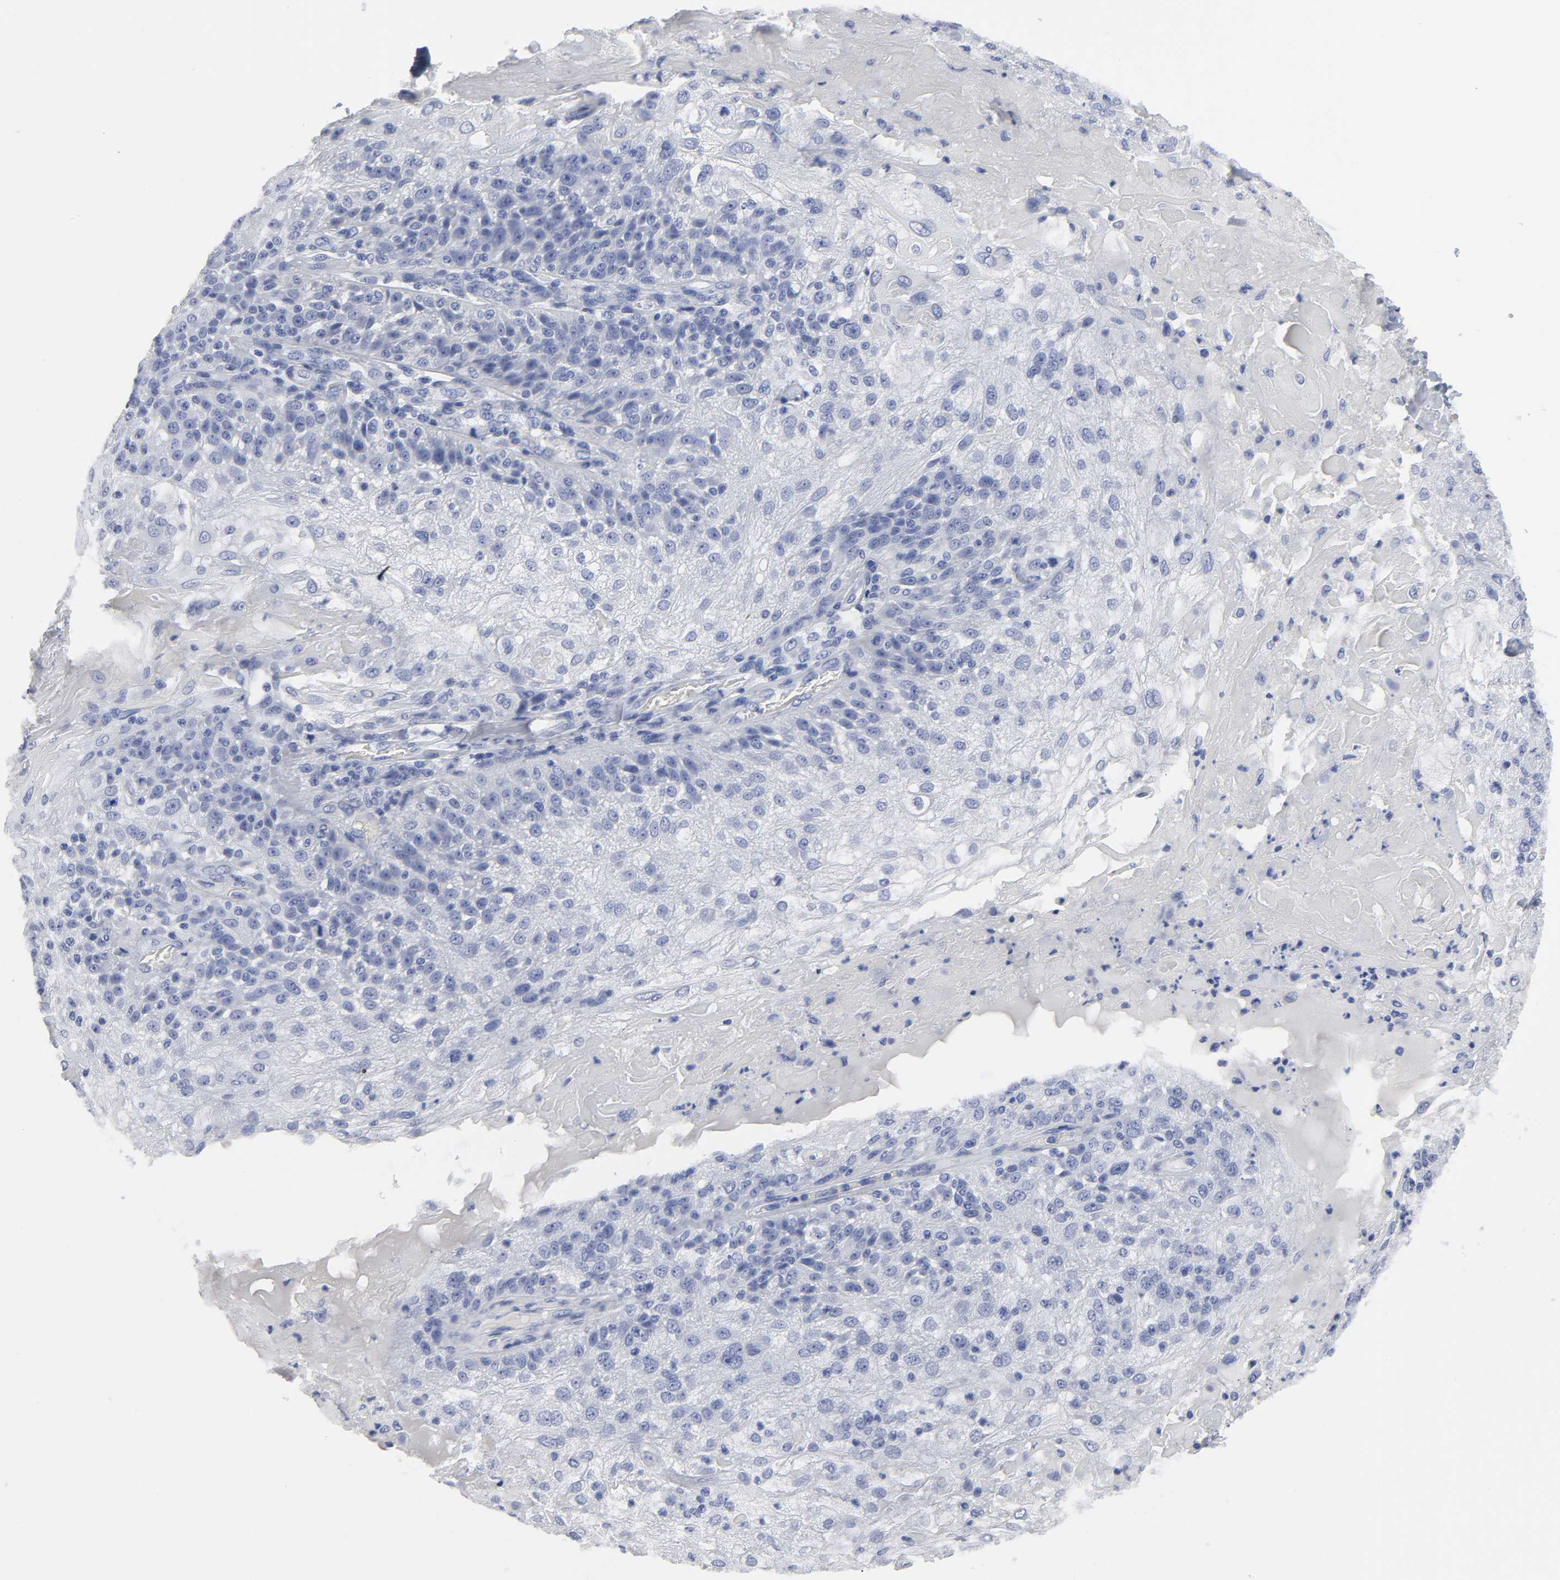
{"staining": {"intensity": "negative", "quantity": "none", "location": "none"}, "tissue": "skin cancer", "cell_type": "Tumor cells", "image_type": "cancer", "snomed": [{"axis": "morphology", "description": "Normal tissue, NOS"}, {"axis": "morphology", "description": "Squamous cell carcinoma, NOS"}, {"axis": "topography", "description": "Skin"}], "caption": "Protein analysis of squamous cell carcinoma (skin) demonstrates no significant staining in tumor cells.", "gene": "HNF4A", "patient": {"sex": "female", "age": 83}}